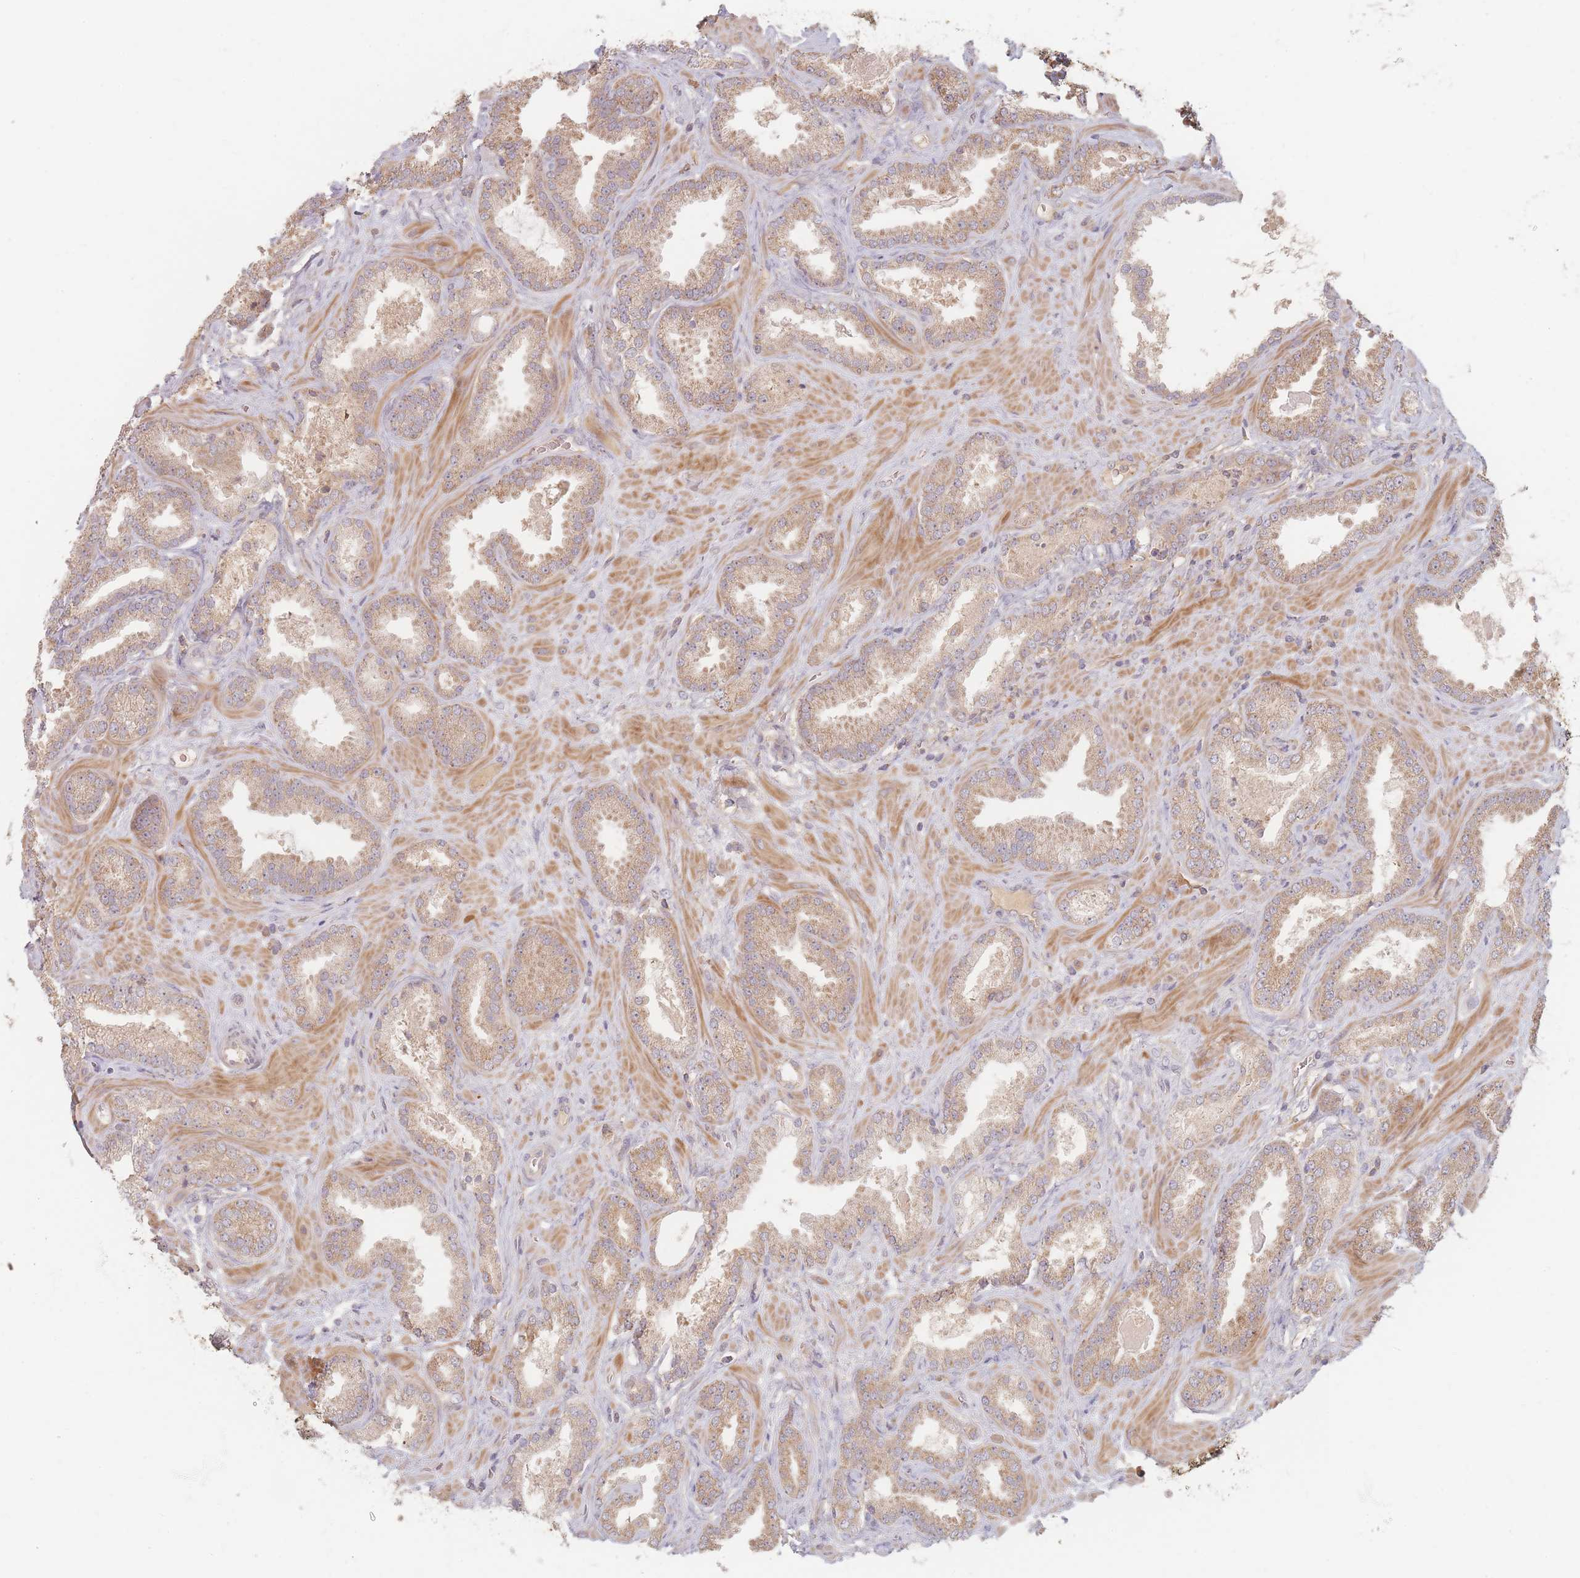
{"staining": {"intensity": "moderate", "quantity": "25%-75%", "location": "cytoplasmic/membranous"}, "tissue": "prostate cancer", "cell_type": "Tumor cells", "image_type": "cancer", "snomed": [{"axis": "morphology", "description": "Adenocarcinoma, Low grade"}, {"axis": "topography", "description": "Prostate"}], "caption": "Prostate cancer (adenocarcinoma (low-grade)) stained with a brown dye displays moderate cytoplasmic/membranous positive staining in approximately 25%-75% of tumor cells.", "gene": "SLC35F3", "patient": {"sex": "male", "age": 62}}